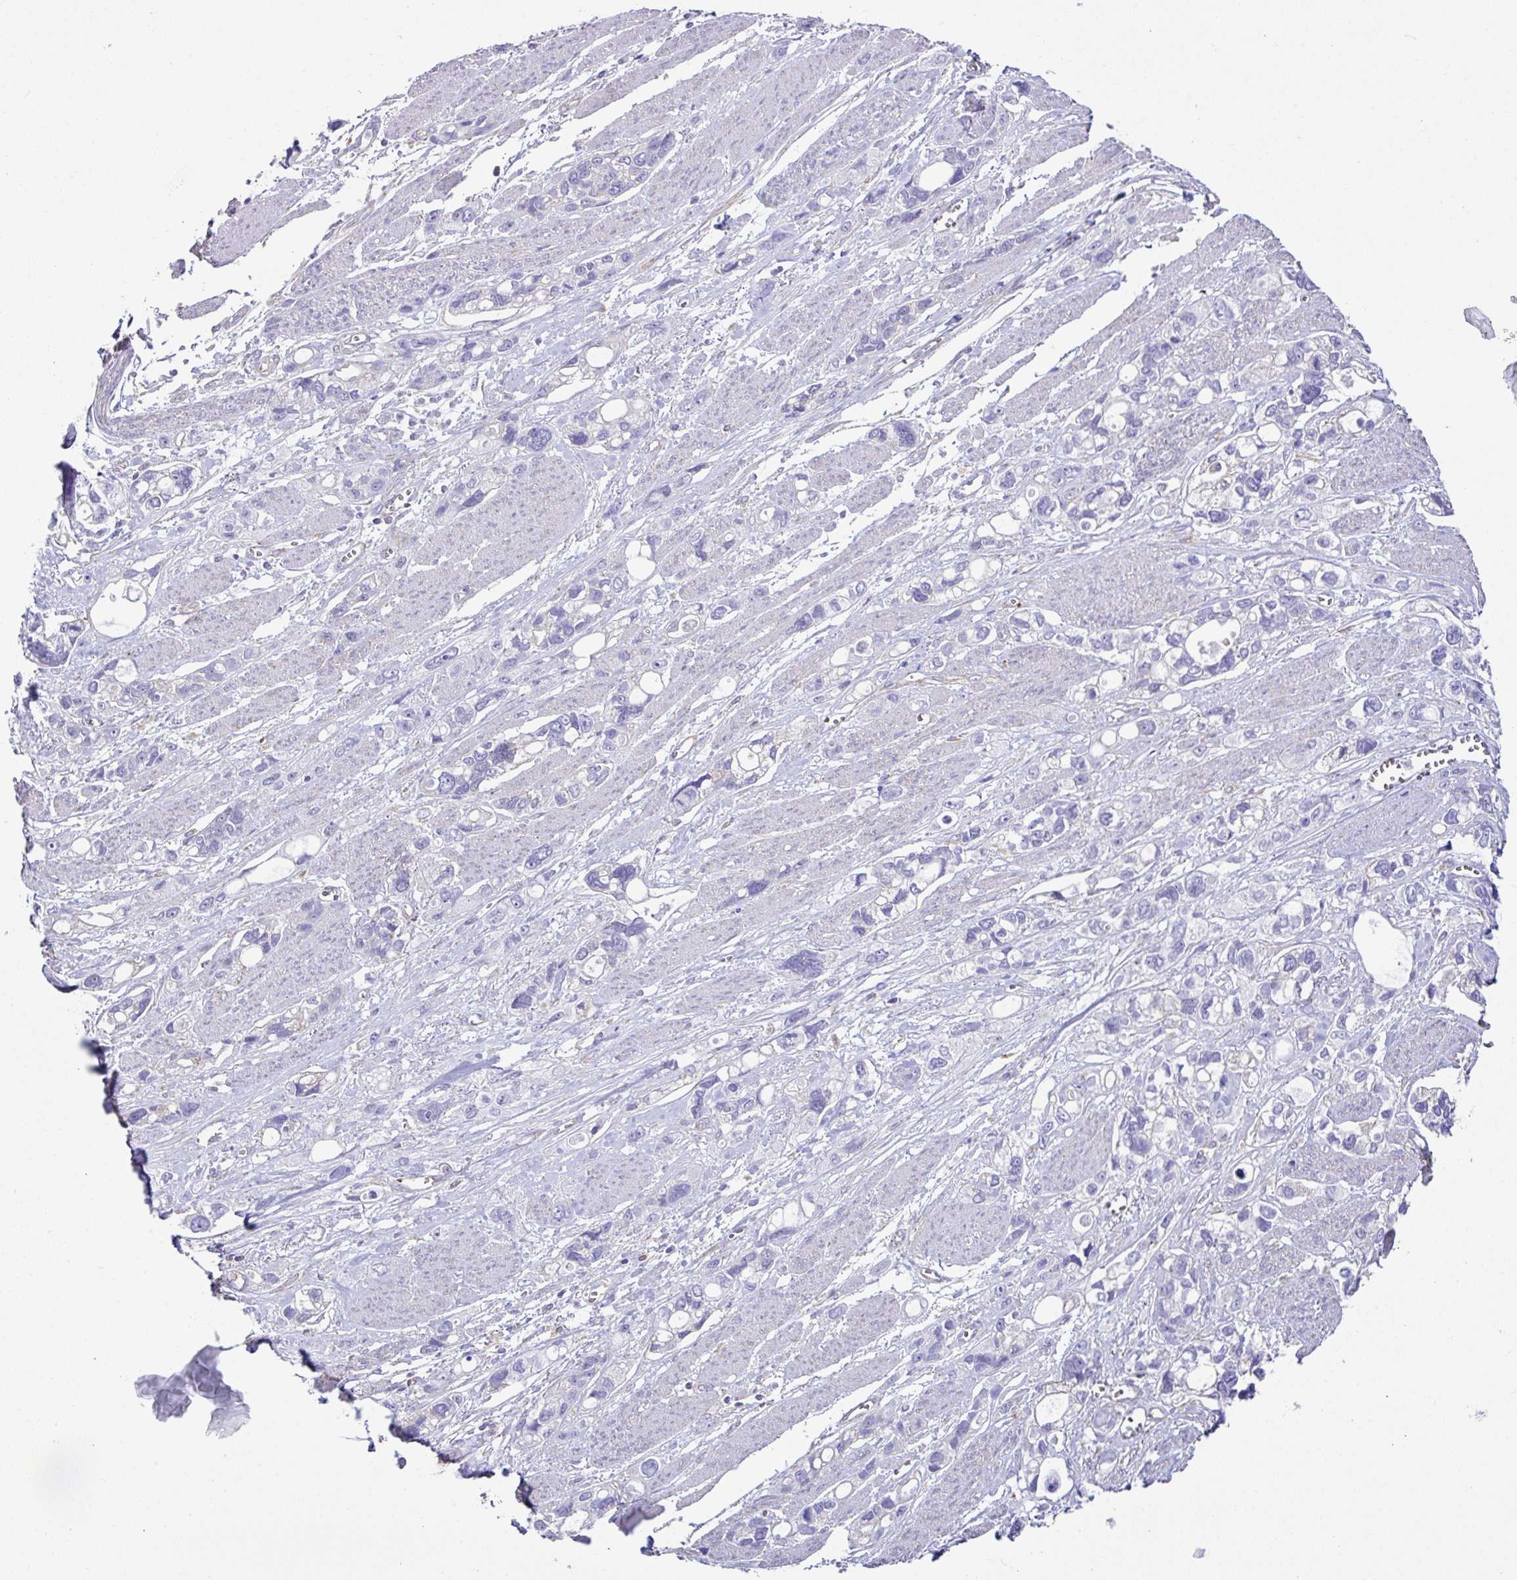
{"staining": {"intensity": "negative", "quantity": "none", "location": "none"}, "tissue": "stomach cancer", "cell_type": "Tumor cells", "image_type": "cancer", "snomed": [{"axis": "morphology", "description": "Adenocarcinoma, NOS"}, {"axis": "topography", "description": "Stomach, upper"}], "caption": "IHC image of human stomach cancer (adenocarcinoma) stained for a protein (brown), which shows no staining in tumor cells. (DAB (3,3'-diaminobenzidine) IHC with hematoxylin counter stain).", "gene": "DOK7", "patient": {"sex": "female", "age": 81}}